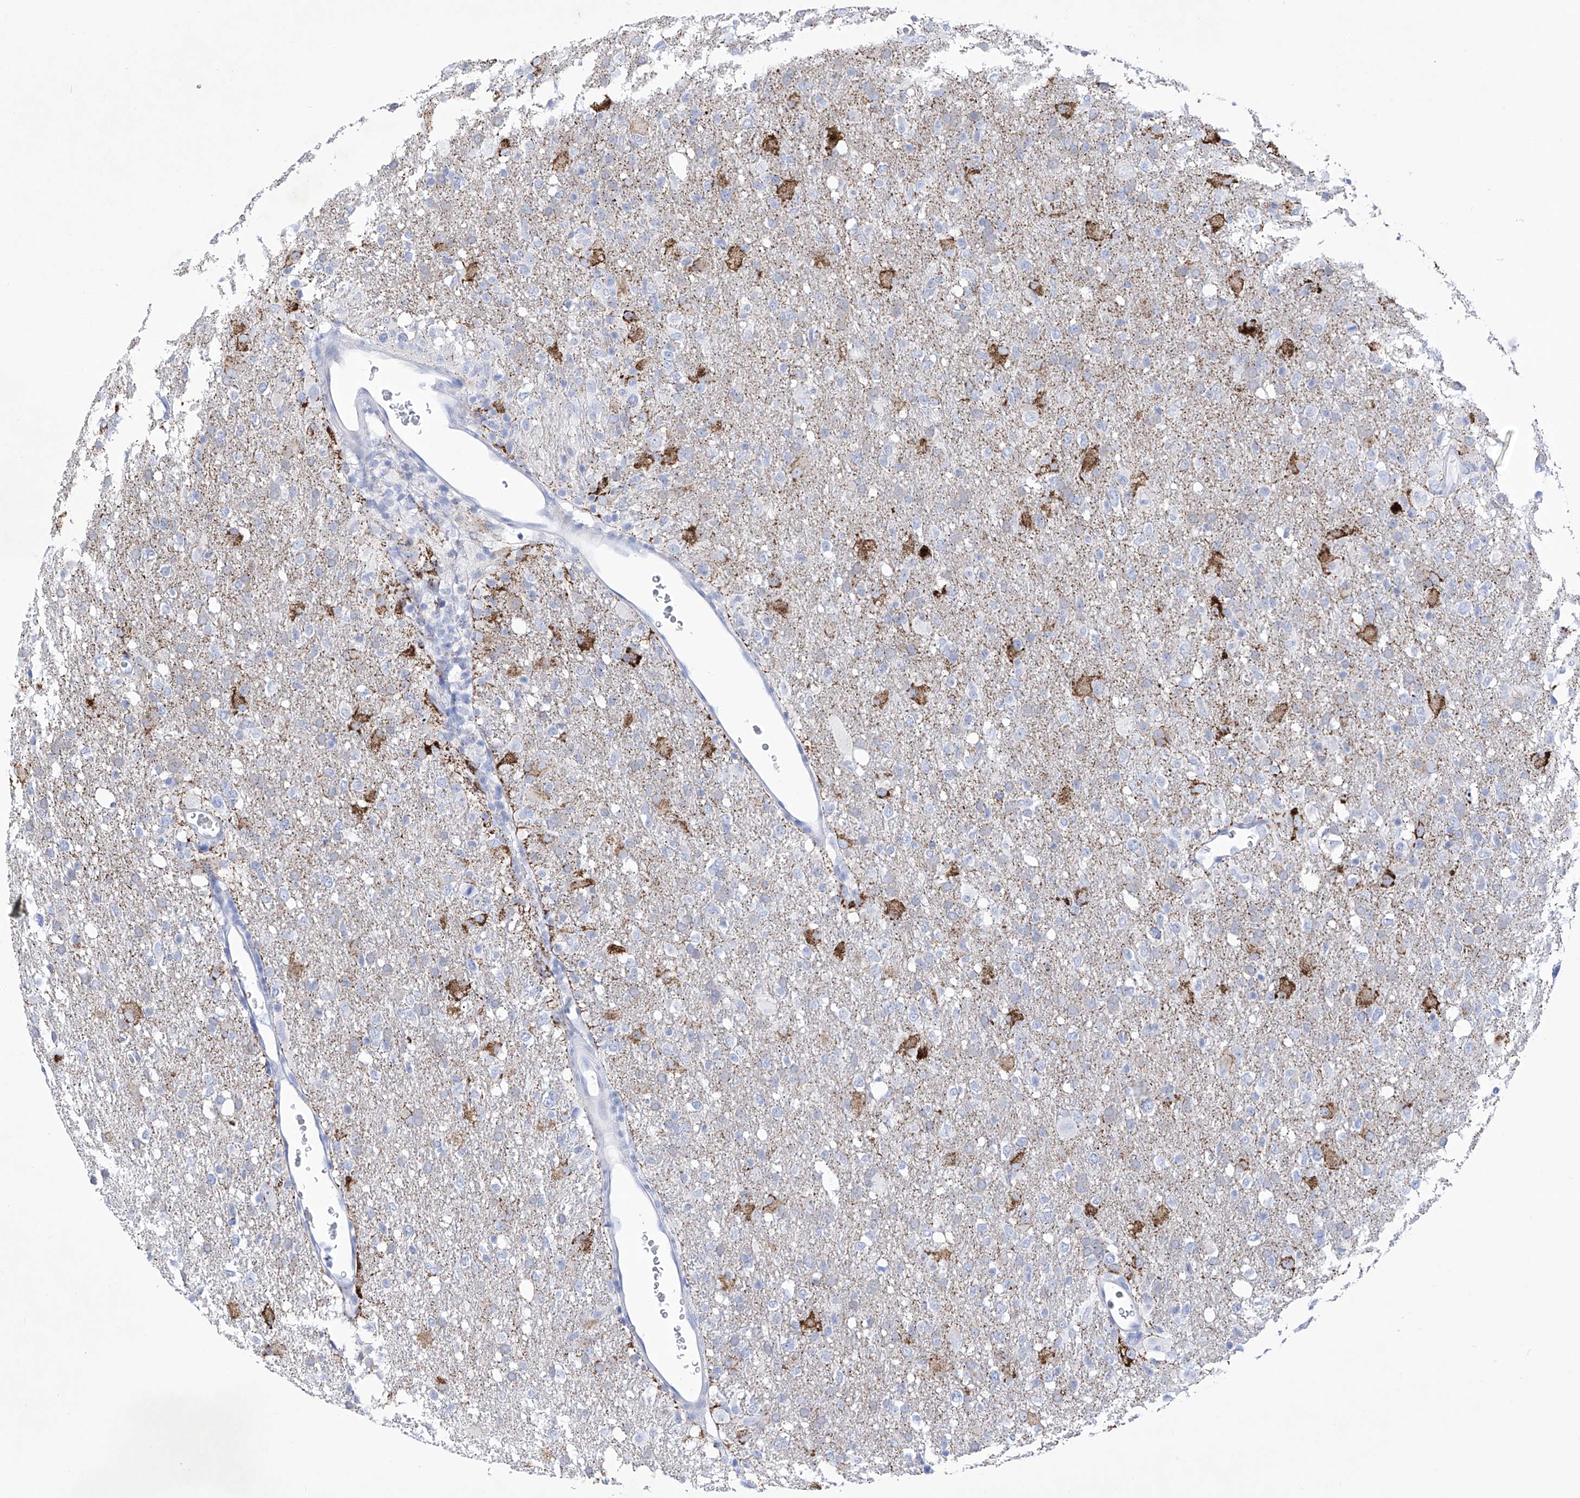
{"staining": {"intensity": "negative", "quantity": "none", "location": "none"}, "tissue": "glioma", "cell_type": "Tumor cells", "image_type": "cancer", "snomed": [{"axis": "morphology", "description": "Glioma, malignant, High grade"}, {"axis": "topography", "description": "Brain"}], "caption": "Tumor cells are negative for brown protein staining in high-grade glioma (malignant).", "gene": "C1orf87", "patient": {"sex": "female", "age": 57}}